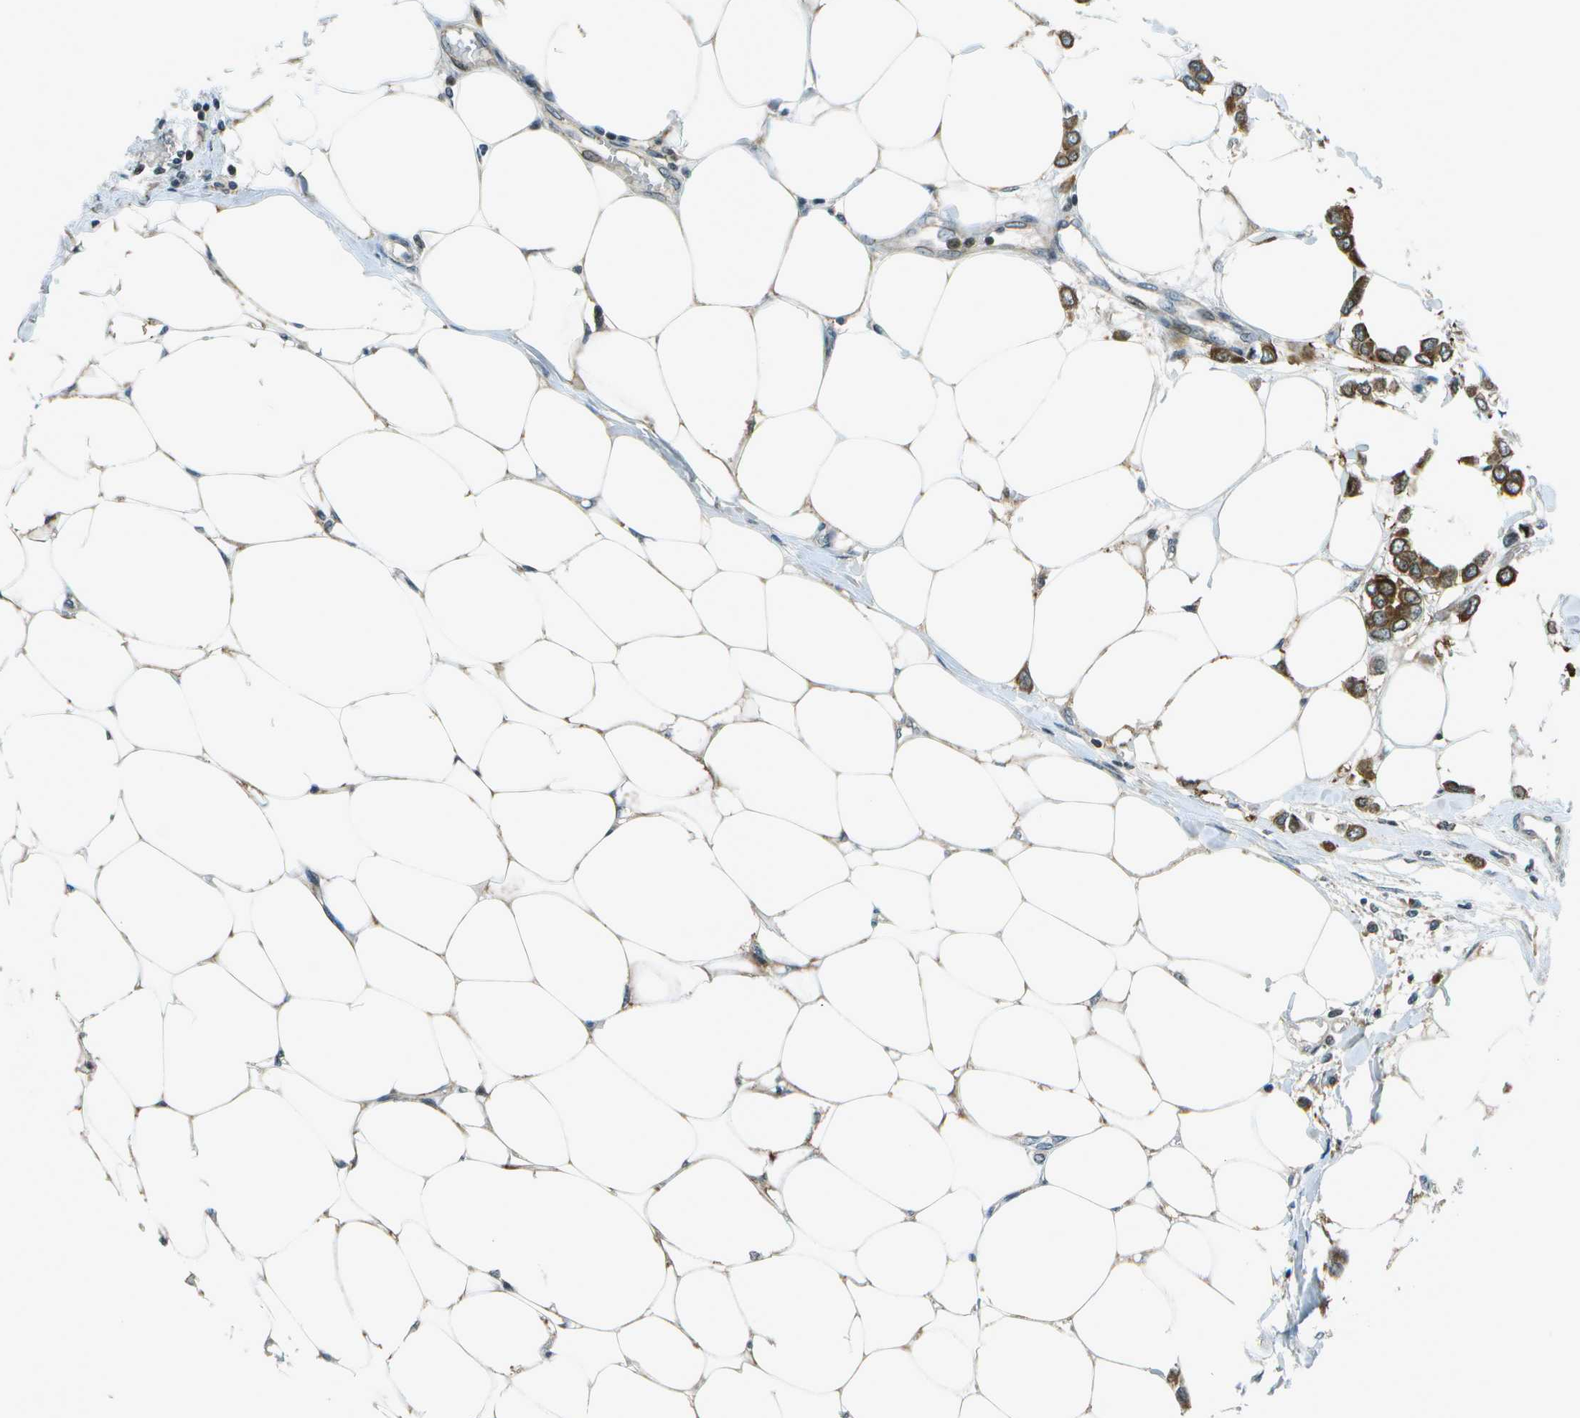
{"staining": {"intensity": "moderate", "quantity": ">75%", "location": "cytoplasmic/membranous"}, "tissue": "breast cancer", "cell_type": "Tumor cells", "image_type": "cancer", "snomed": [{"axis": "morphology", "description": "Lobular carcinoma"}, {"axis": "topography", "description": "Breast"}], "caption": "Immunohistochemistry (IHC) photomicrograph of breast cancer stained for a protein (brown), which shows medium levels of moderate cytoplasmic/membranous staining in about >75% of tumor cells.", "gene": "TMEM19", "patient": {"sex": "female", "age": 51}}